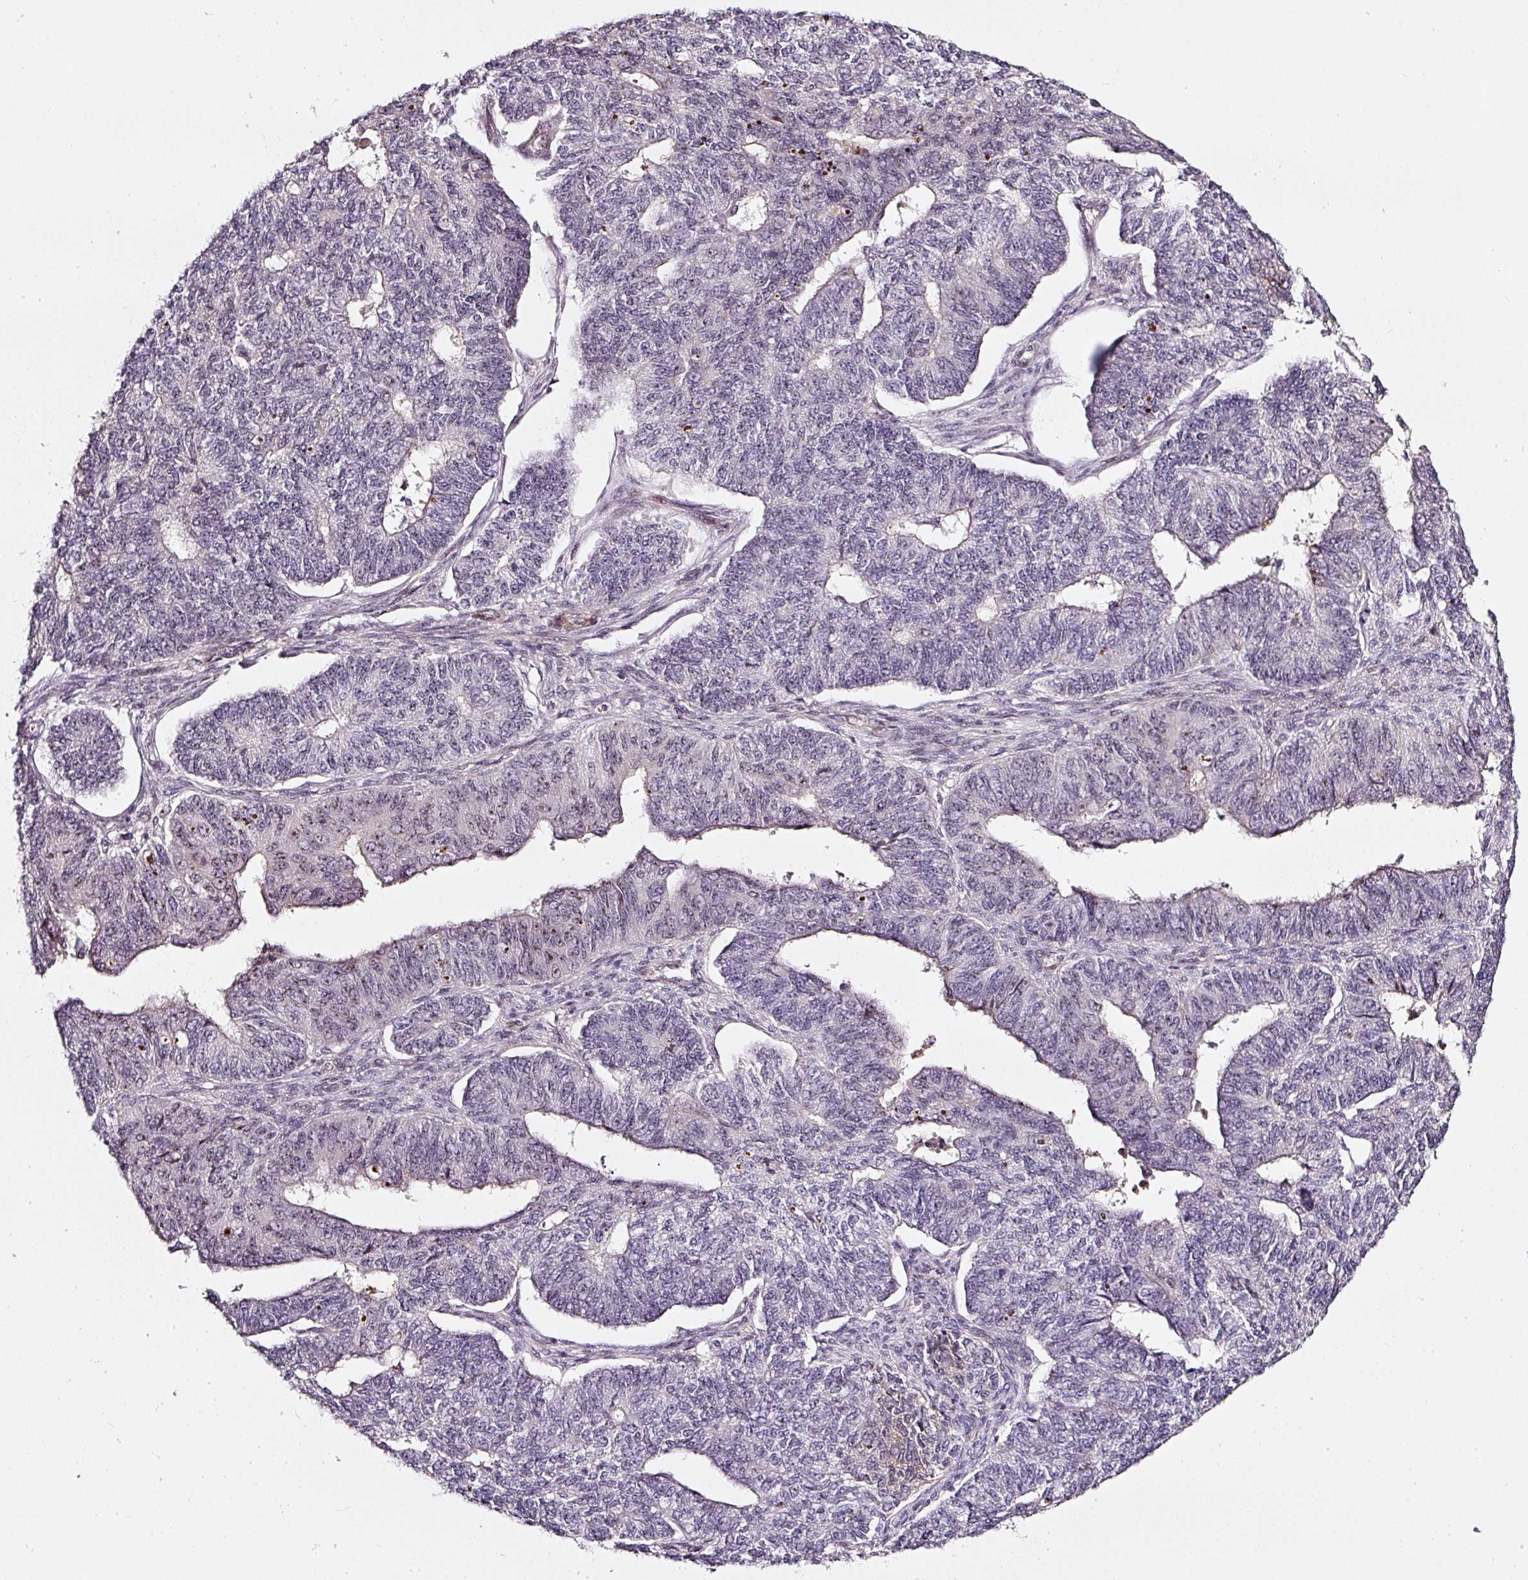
{"staining": {"intensity": "moderate", "quantity": "<25%", "location": "nuclear"}, "tissue": "endometrial cancer", "cell_type": "Tumor cells", "image_type": "cancer", "snomed": [{"axis": "morphology", "description": "Adenocarcinoma, NOS"}, {"axis": "topography", "description": "Endometrium"}], "caption": "The image shows immunohistochemical staining of endometrial cancer (adenocarcinoma). There is moderate nuclear positivity is seen in approximately <25% of tumor cells. The protein is stained brown, and the nuclei are stained in blue (DAB IHC with brightfield microscopy, high magnification).", "gene": "MXRA8", "patient": {"sex": "female", "age": 32}}